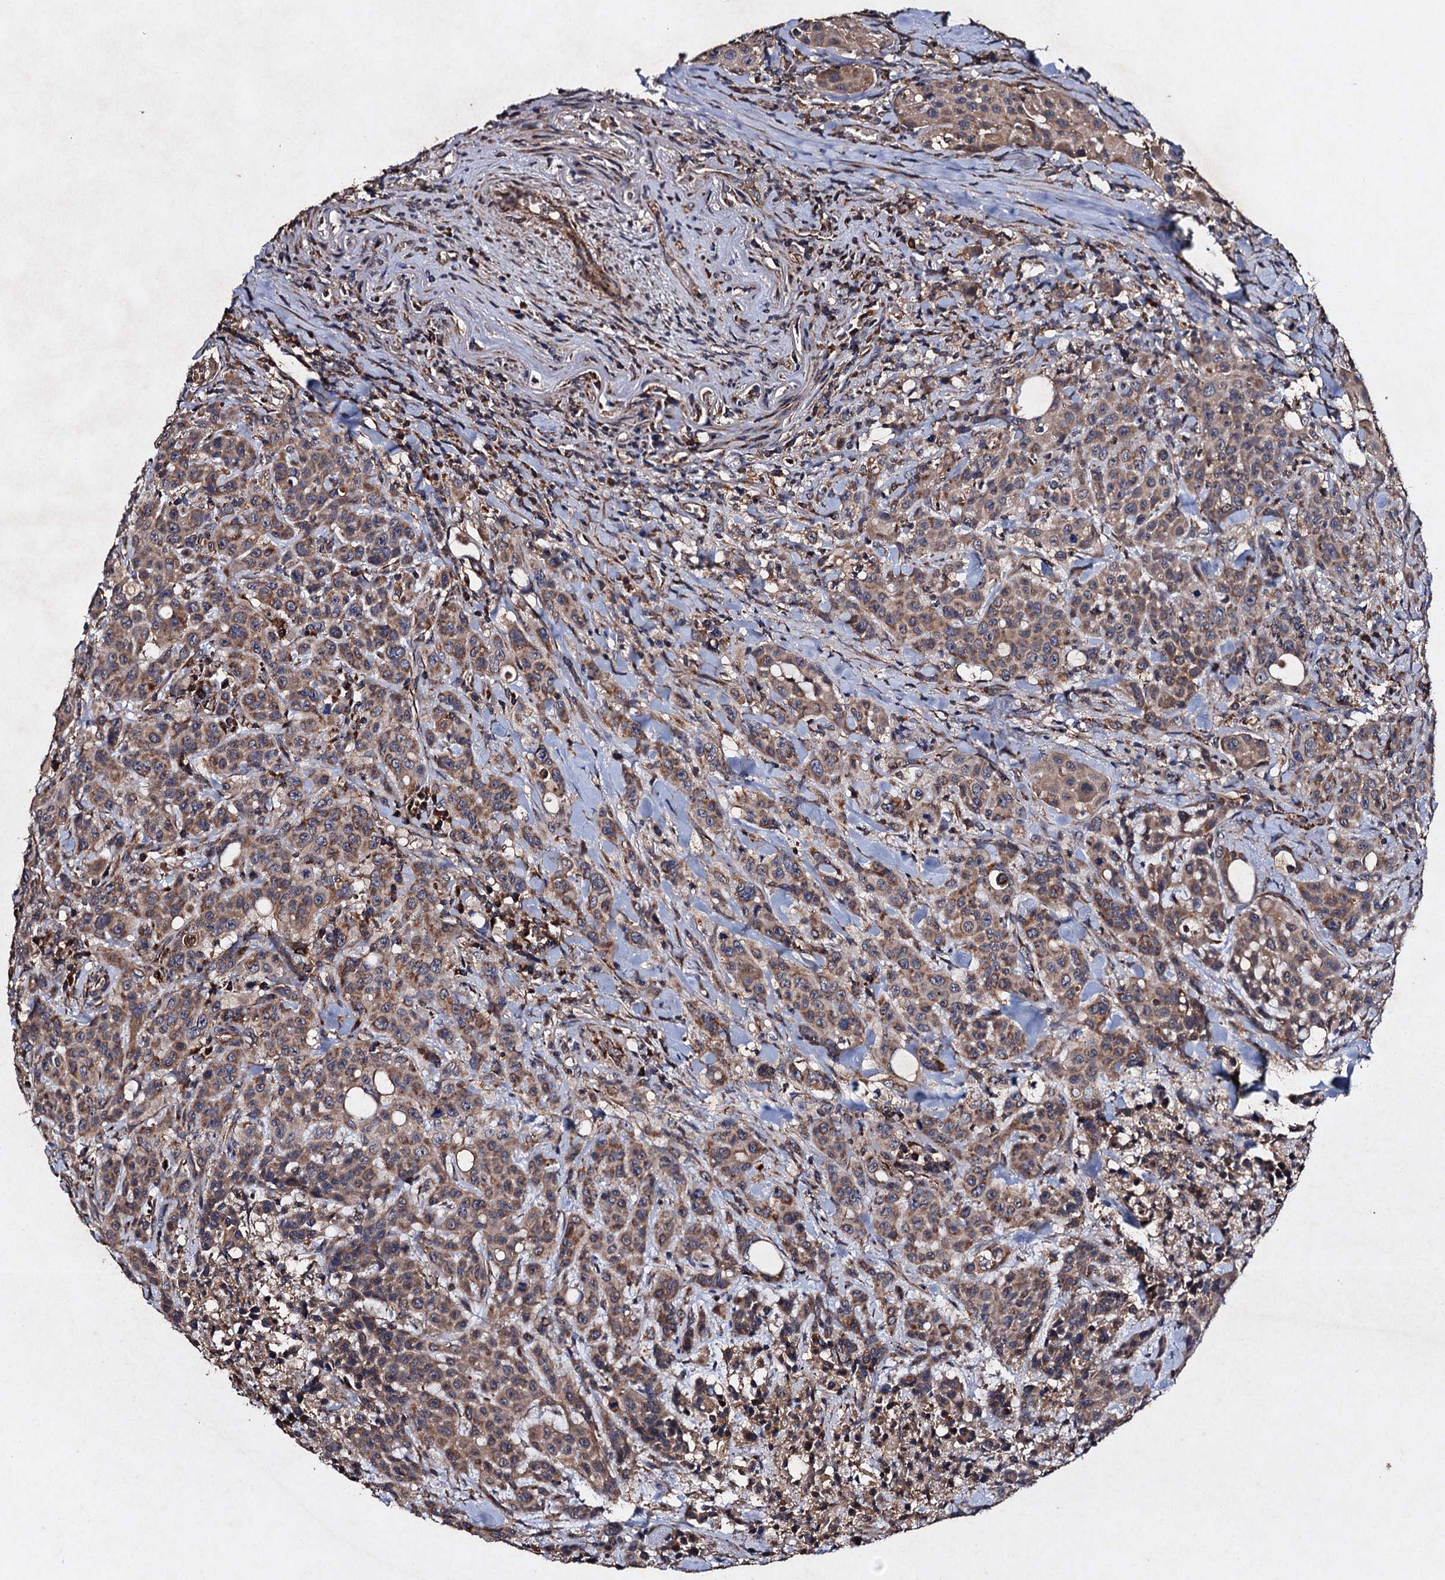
{"staining": {"intensity": "moderate", "quantity": ">75%", "location": "cytoplasmic/membranous"}, "tissue": "colorectal cancer", "cell_type": "Tumor cells", "image_type": "cancer", "snomed": [{"axis": "morphology", "description": "Adenocarcinoma, NOS"}, {"axis": "topography", "description": "Colon"}], "caption": "Moderate cytoplasmic/membranous staining for a protein is identified in approximately >75% of tumor cells of colorectal cancer (adenocarcinoma) using immunohistochemistry.", "gene": "NDUFA13", "patient": {"sex": "male", "age": 62}}